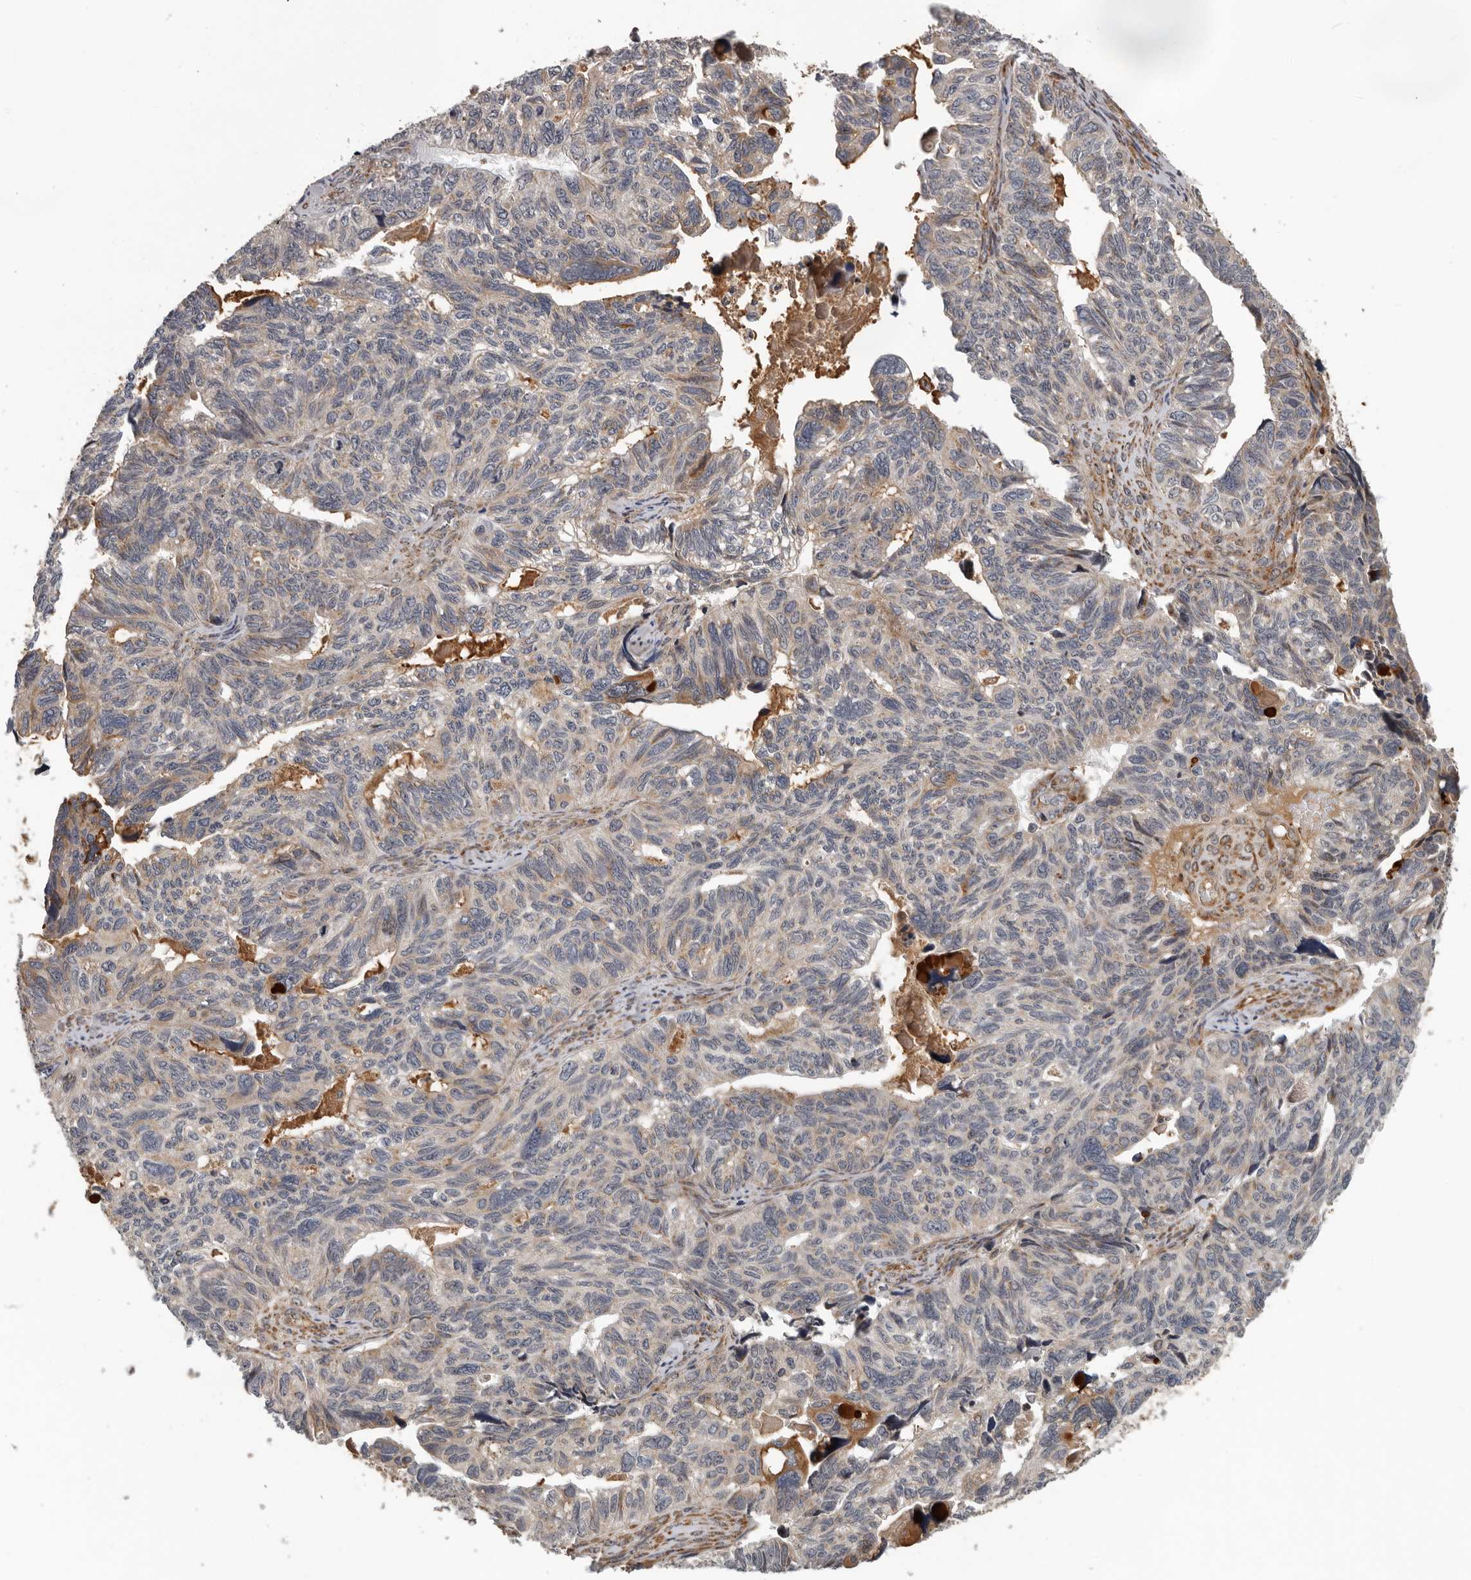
{"staining": {"intensity": "weak", "quantity": "<25%", "location": "cytoplasmic/membranous"}, "tissue": "ovarian cancer", "cell_type": "Tumor cells", "image_type": "cancer", "snomed": [{"axis": "morphology", "description": "Cystadenocarcinoma, serous, NOS"}, {"axis": "topography", "description": "Ovary"}], "caption": "Immunohistochemistry (IHC) of human ovarian cancer (serous cystadenocarcinoma) reveals no expression in tumor cells.", "gene": "RNF157", "patient": {"sex": "female", "age": 79}}